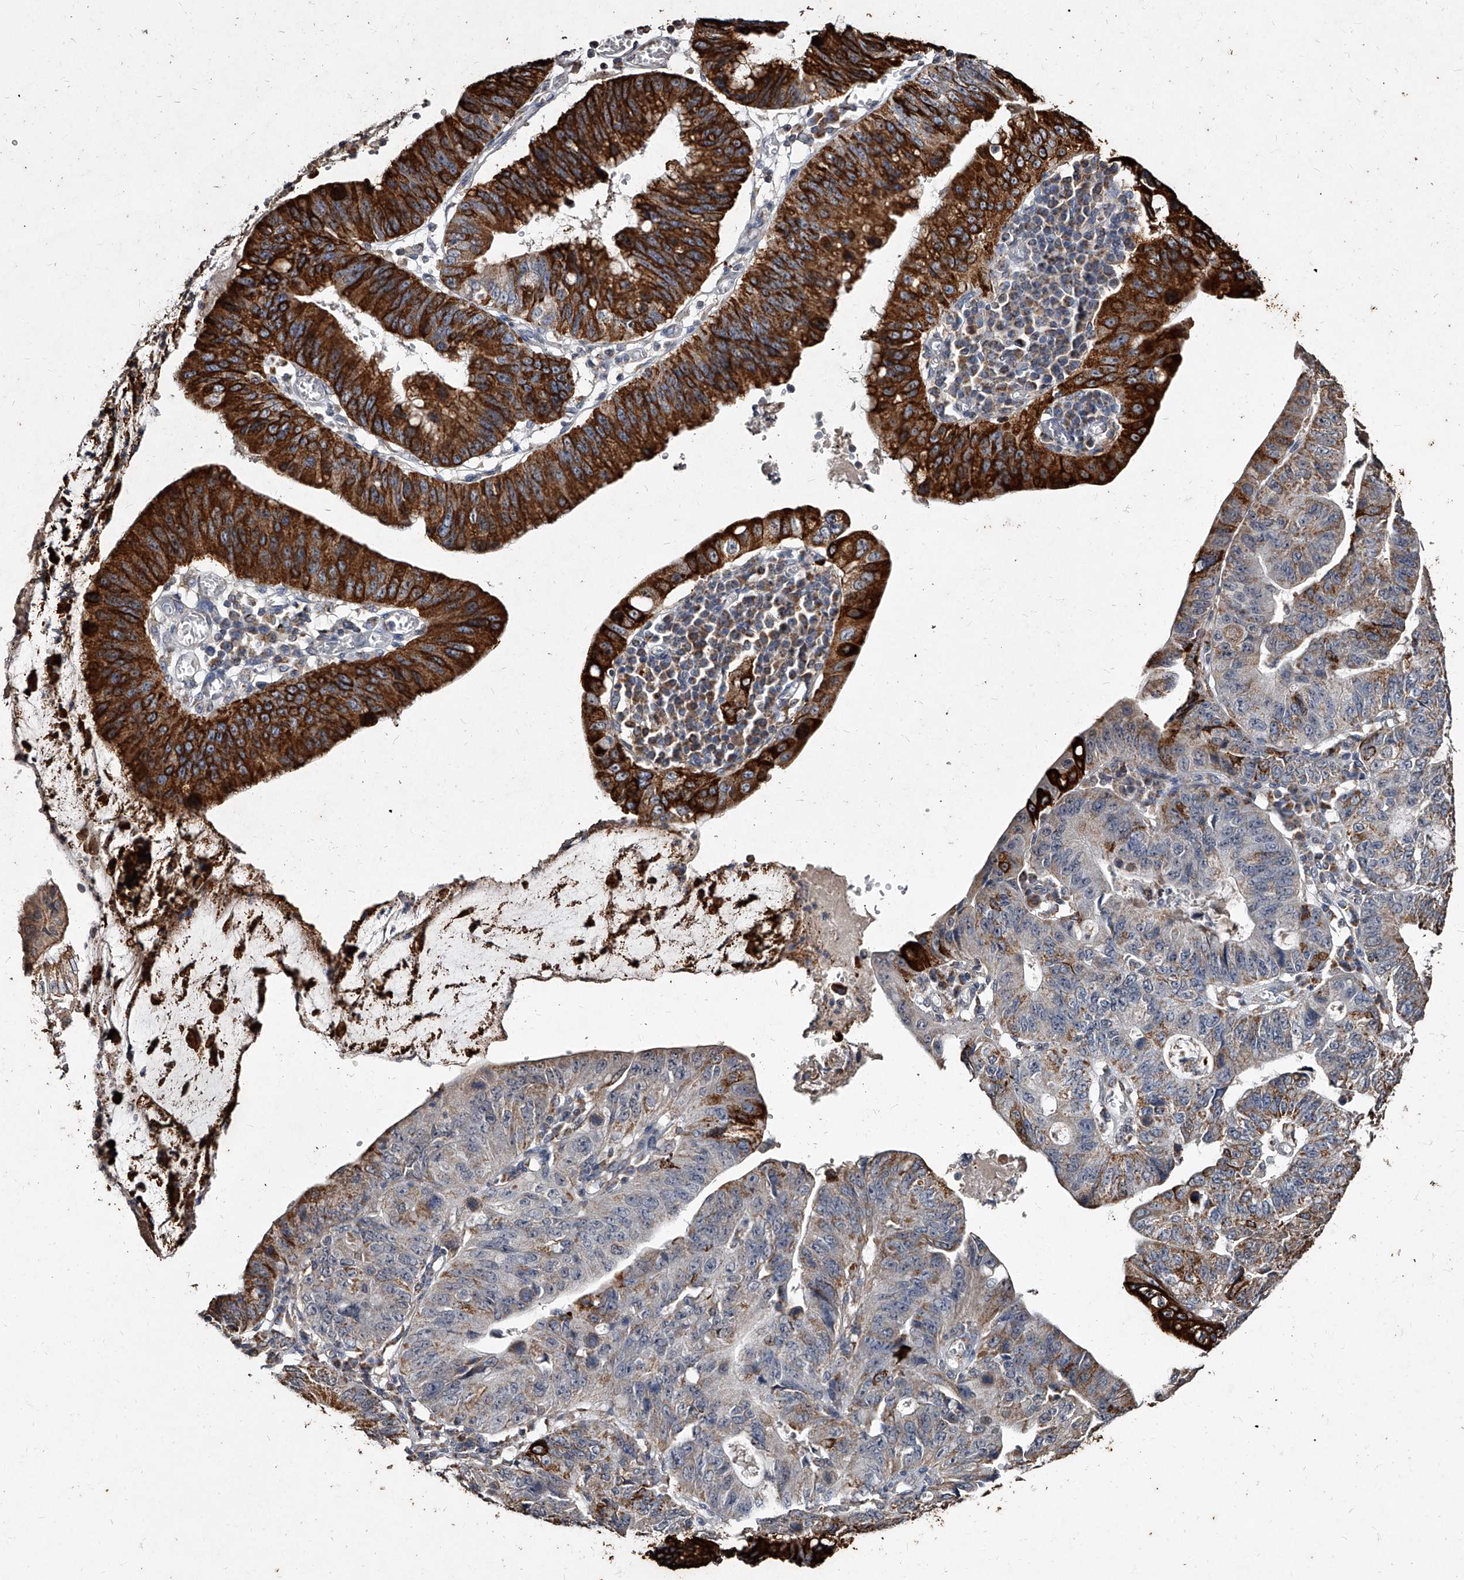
{"staining": {"intensity": "strong", "quantity": "25%-75%", "location": "cytoplasmic/membranous"}, "tissue": "stomach cancer", "cell_type": "Tumor cells", "image_type": "cancer", "snomed": [{"axis": "morphology", "description": "Adenocarcinoma, NOS"}, {"axis": "topography", "description": "Stomach"}], "caption": "Tumor cells demonstrate high levels of strong cytoplasmic/membranous positivity in approximately 25%-75% of cells in stomach adenocarcinoma.", "gene": "GPR183", "patient": {"sex": "male", "age": 59}}